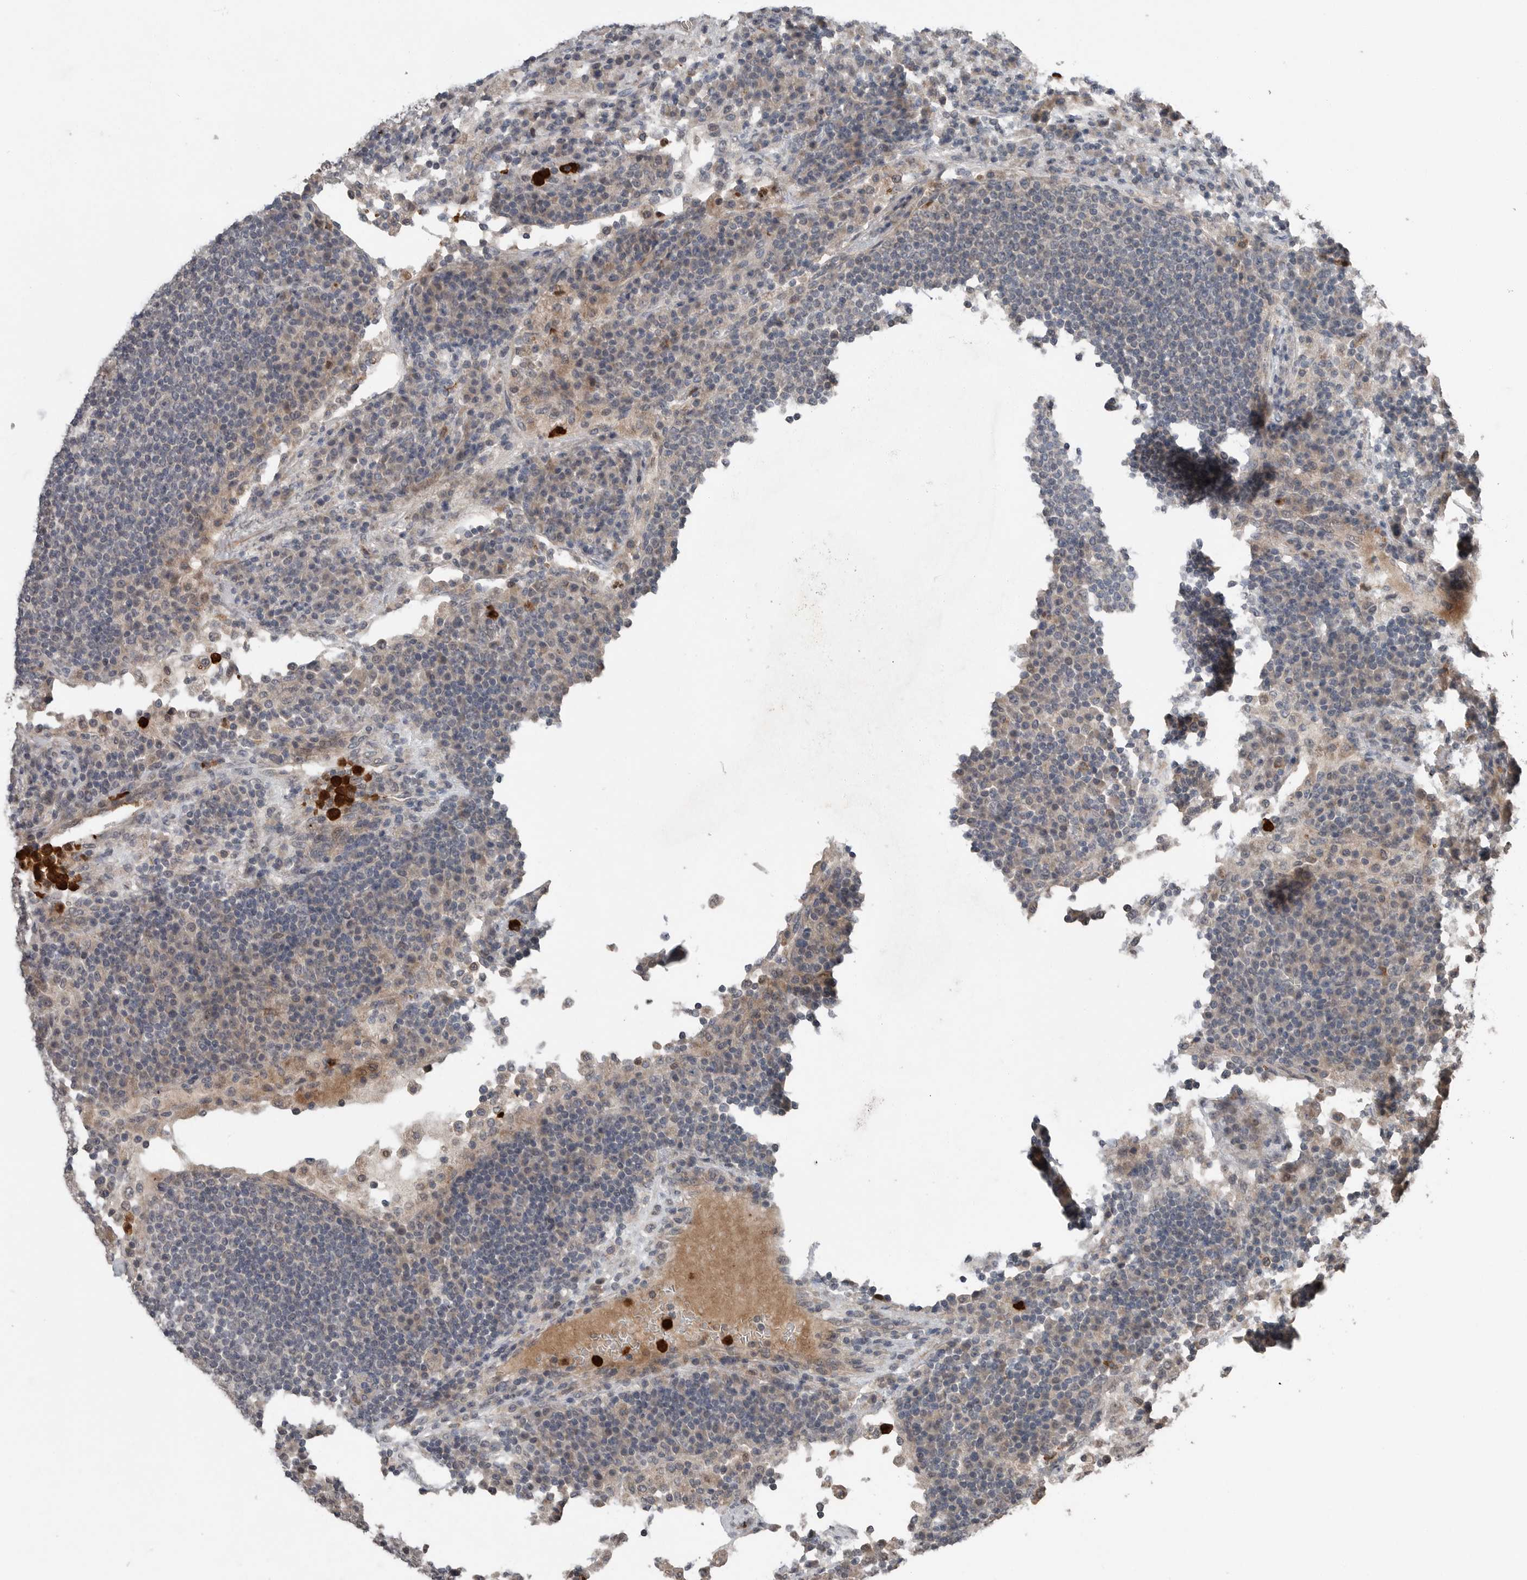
{"staining": {"intensity": "negative", "quantity": "none", "location": "none"}, "tissue": "lymph node", "cell_type": "Germinal center cells", "image_type": "normal", "snomed": [{"axis": "morphology", "description": "Normal tissue, NOS"}, {"axis": "topography", "description": "Lymph node"}], "caption": "Lymph node stained for a protein using immunohistochemistry (IHC) reveals no positivity germinal center cells.", "gene": "SCP2", "patient": {"sex": "female", "age": 53}}